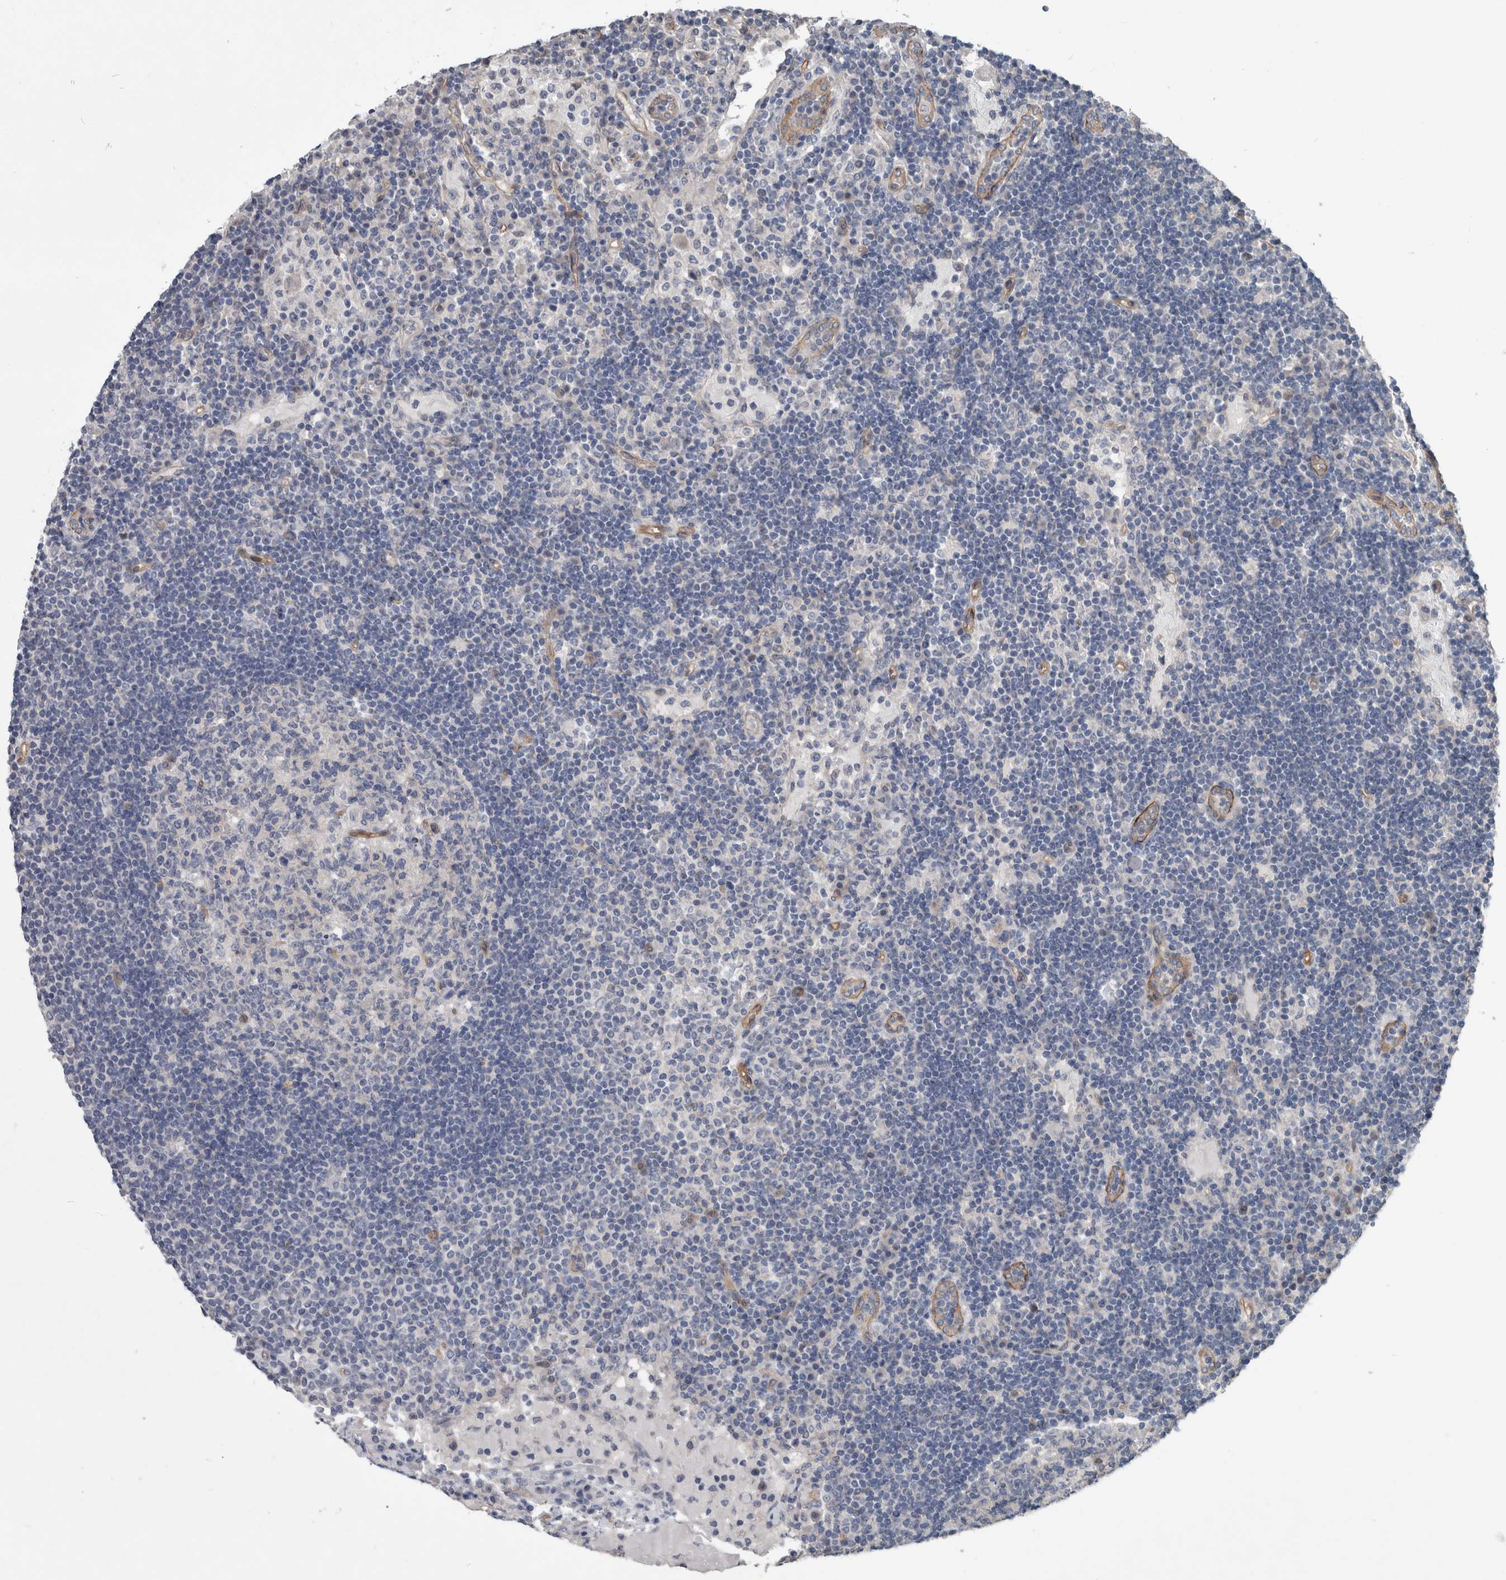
{"staining": {"intensity": "negative", "quantity": "none", "location": "none"}, "tissue": "lymph node", "cell_type": "Germinal center cells", "image_type": "normal", "snomed": [{"axis": "morphology", "description": "Normal tissue, NOS"}, {"axis": "topography", "description": "Lymph node"}], "caption": "The histopathology image displays no staining of germinal center cells in normal lymph node. (DAB (3,3'-diaminobenzidine) IHC, high magnification).", "gene": "BCAM", "patient": {"sex": "female", "age": 53}}